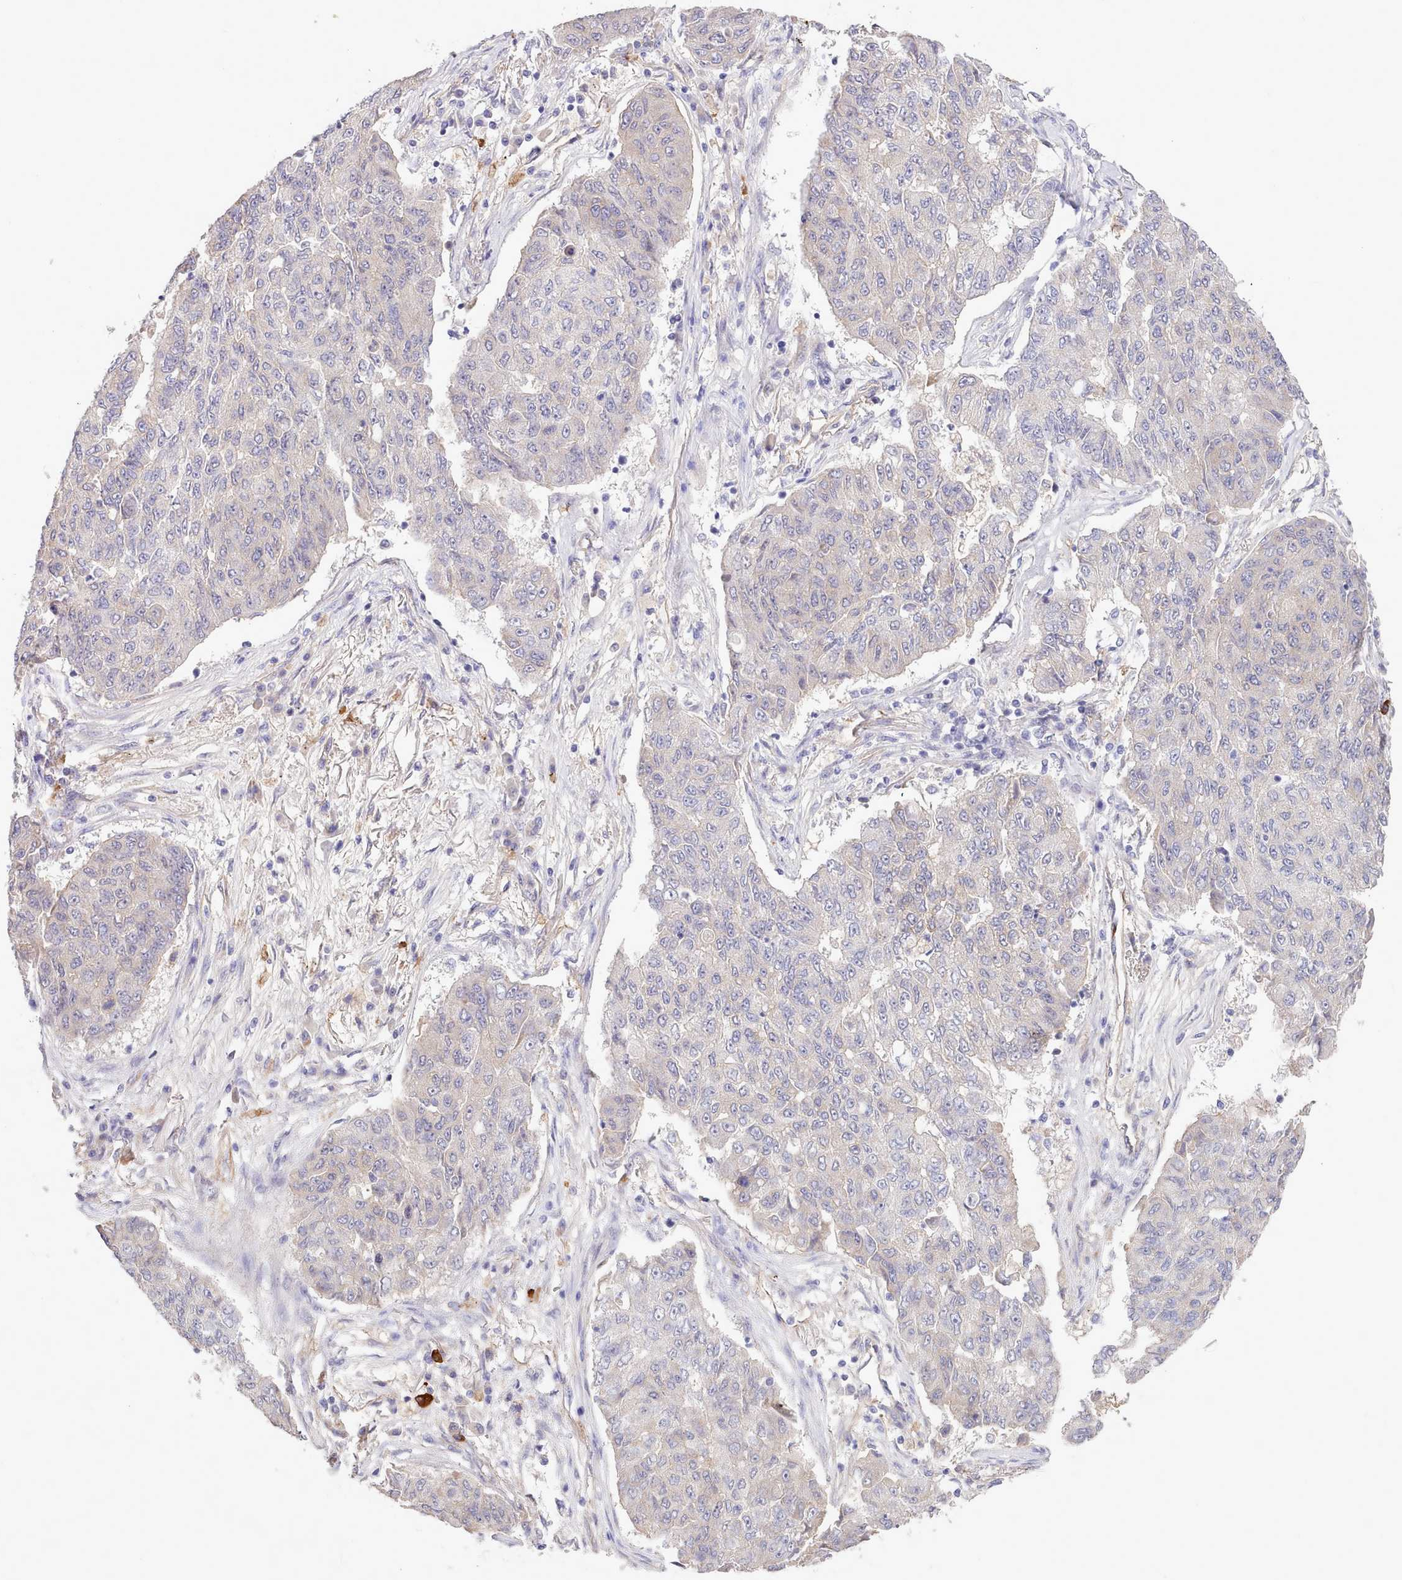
{"staining": {"intensity": "negative", "quantity": "none", "location": "none"}, "tissue": "lung cancer", "cell_type": "Tumor cells", "image_type": "cancer", "snomed": [{"axis": "morphology", "description": "Squamous cell carcinoma, NOS"}, {"axis": "topography", "description": "Lung"}], "caption": "An immunohistochemistry histopathology image of lung cancer (squamous cell carcinoma) is shown. There is no staining in tumor cells of lung cancer (squamous cell carcinoma).", "gene": "ZC3H13", "patient": {"sex": "male", "age": 74}}